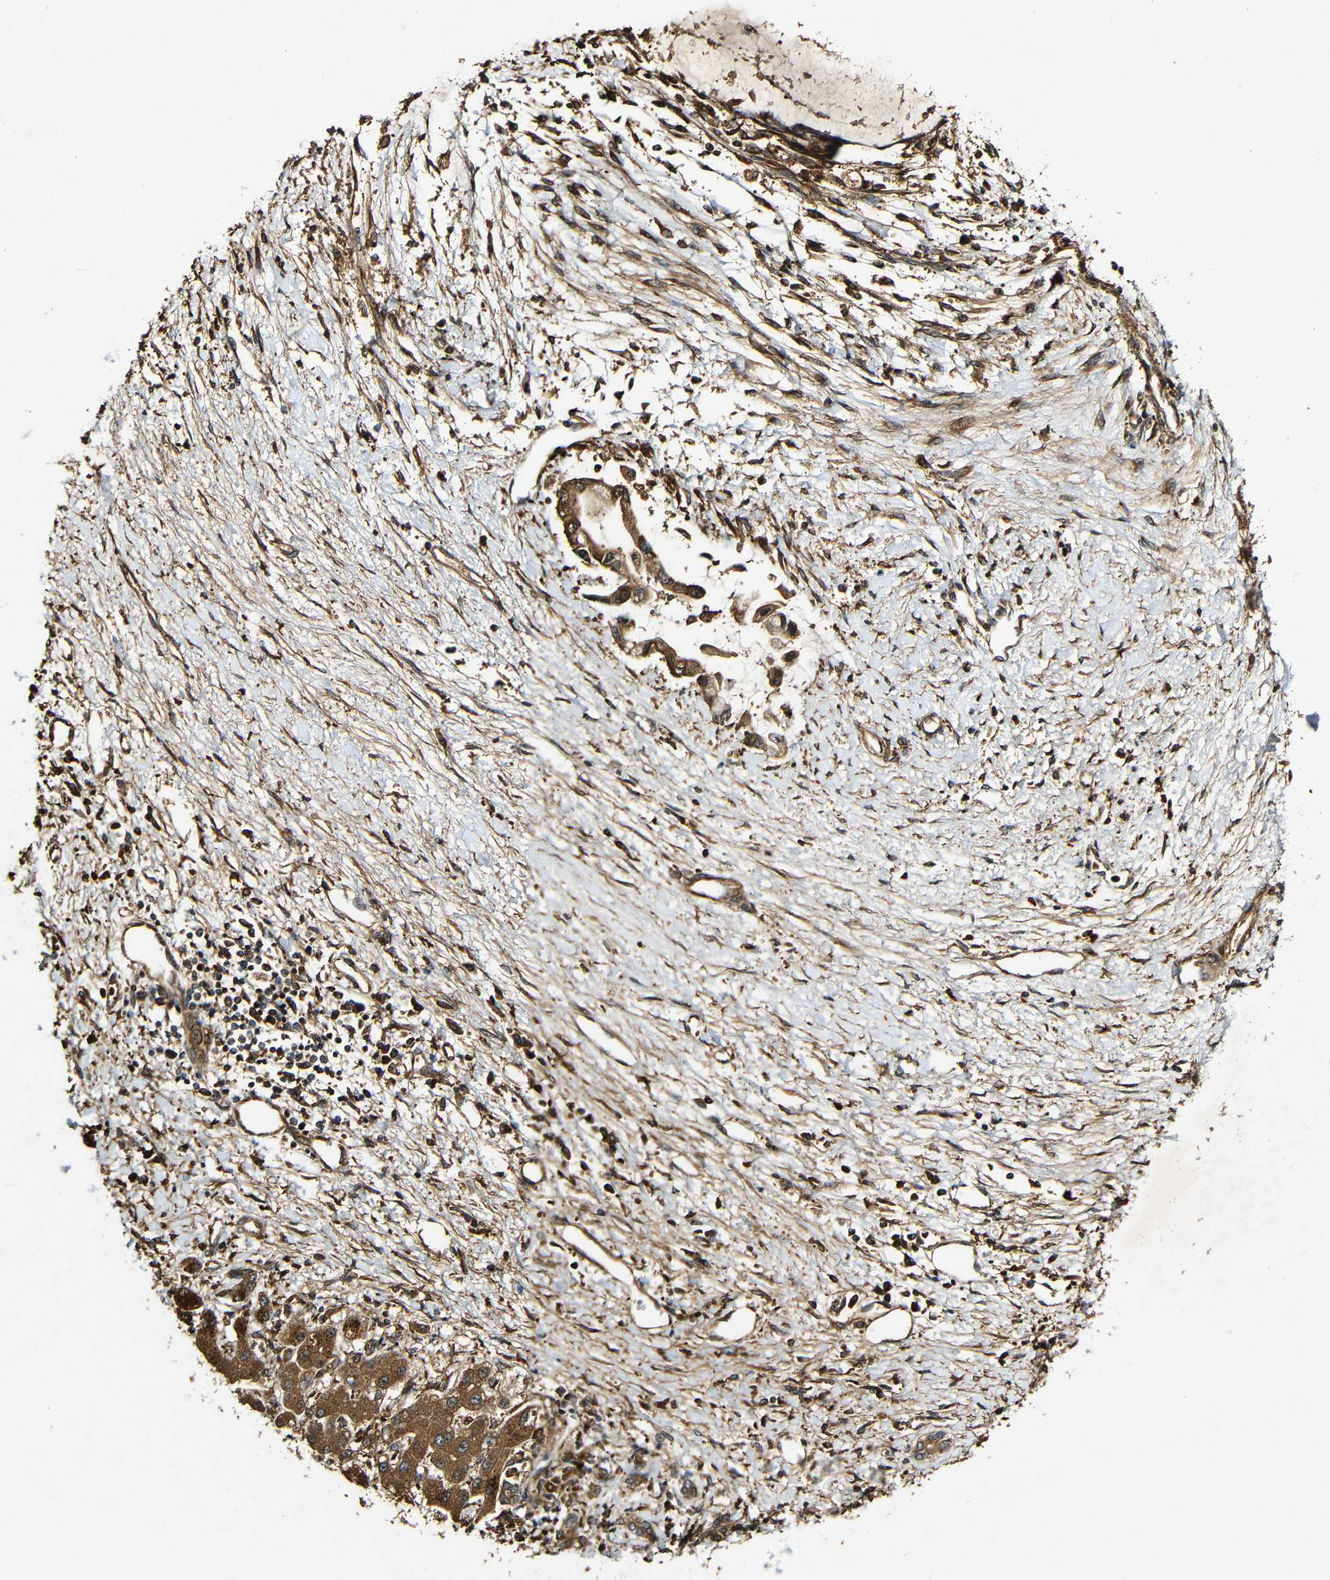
{"staining": {"intensity": "strong", "quantity": ">75%", "location": "cytoplasmic/membranous"}, "tissue": "liver cancer", "cell_type": "Tumor cells", "image_type": "cancer", "snomed": [{"axis": "morphology", "description": "Cholangiocarcinoma"}, {"axis": "topography", "description": "Liver"}], "caption": "Liver cancer (cholangiocarcinoma) was stained to show a protein in brown. There is high levels of strong cytoplasmic/membranous expression in about >75% of tumor cells.", "gene": "CASP8", "patient": {"sex": "male", "age": 50}}